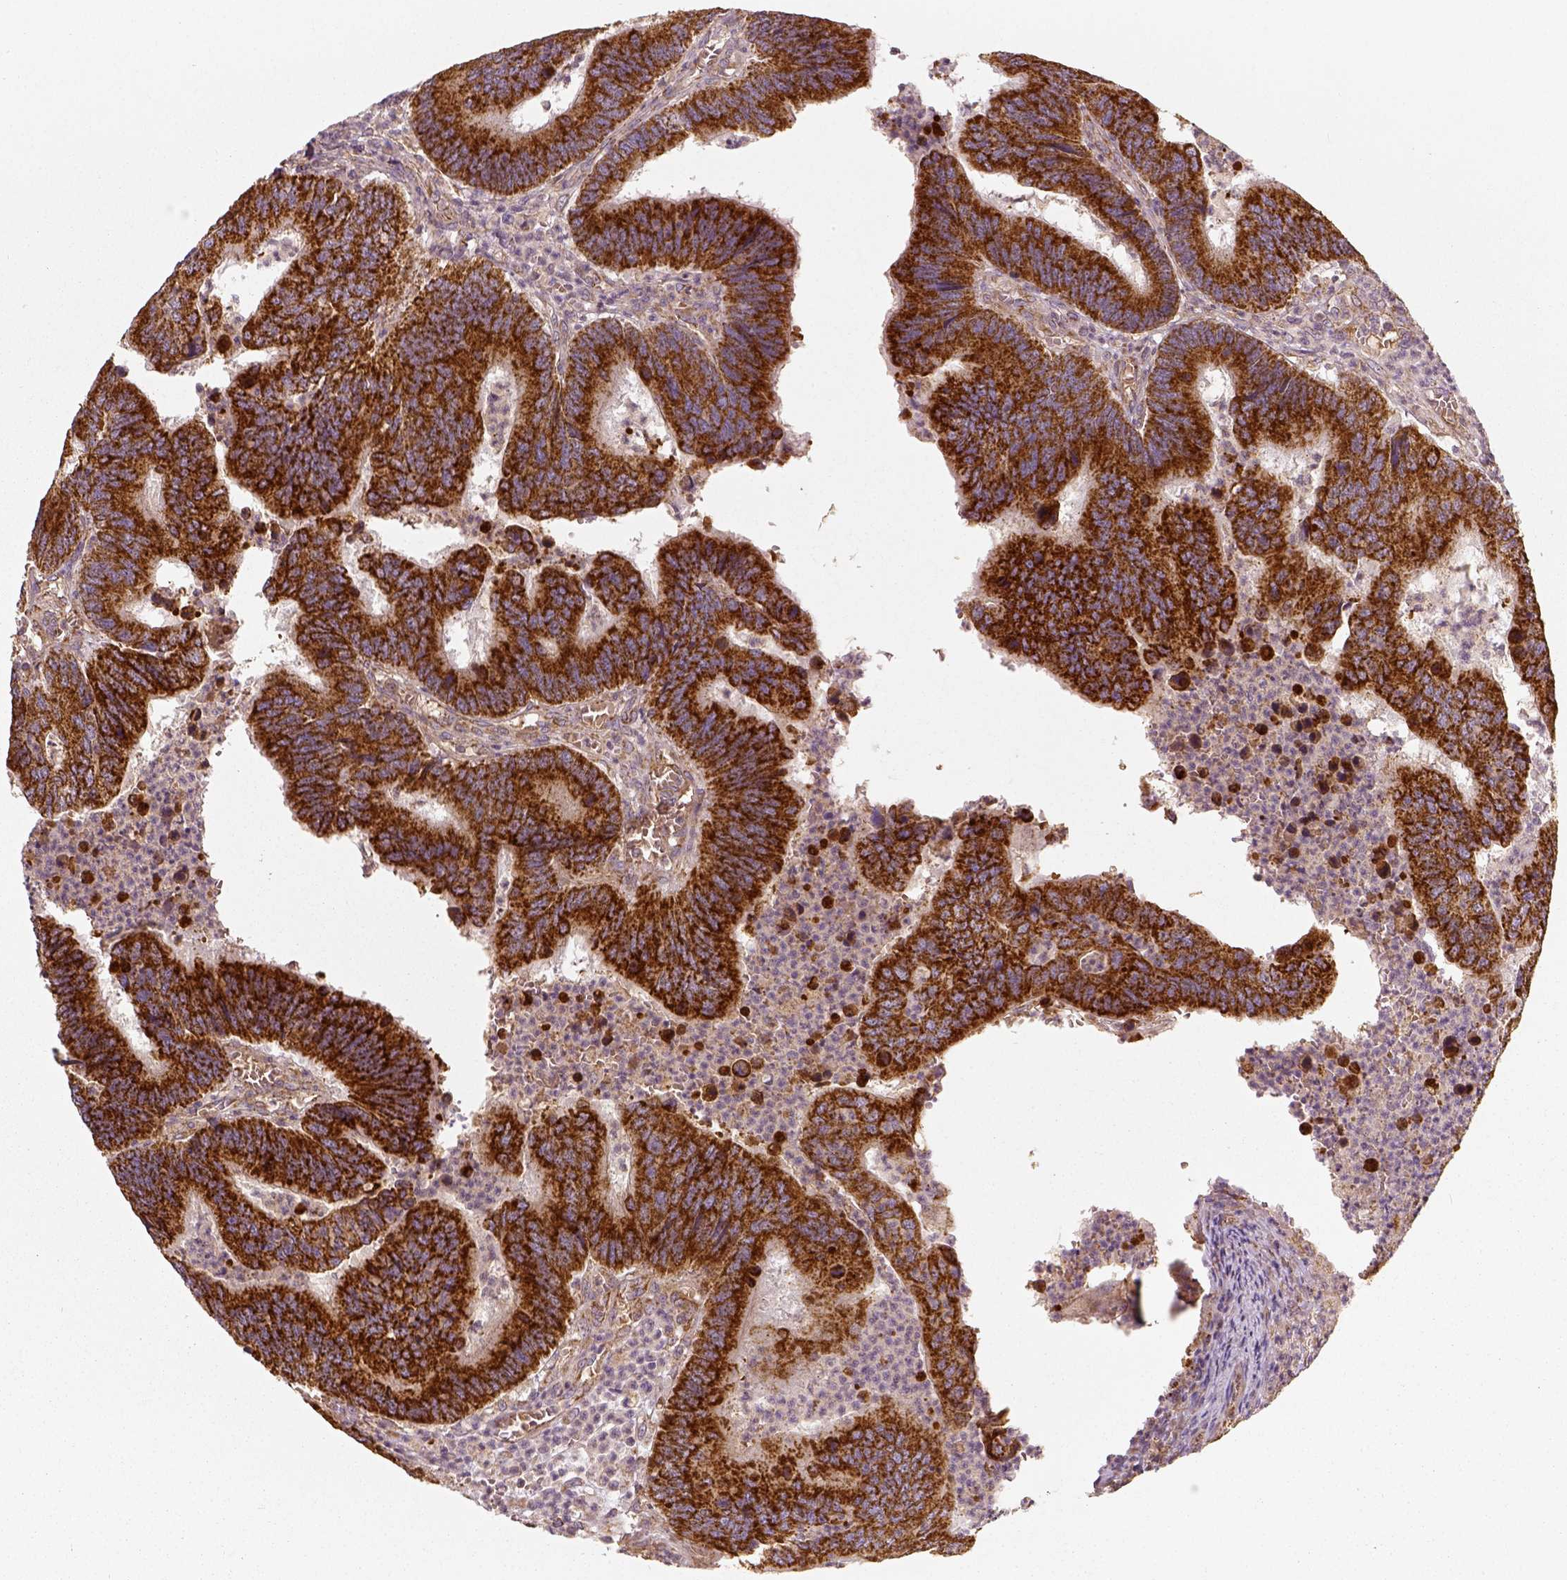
{"staining": {"intensity": "strong", "quantity": ">75%", "location": "cytoplasmic/membranous"}, "tissue": "colorectal cancer", "cell_type": "Tumor cells", "image_type": "cancer", "snomed": [{"axis": "morphology", "description": "Adenocarcinoma, NOS"}, {"axis": "topography", "description": "Colon"}], "caption": "Colorectal cancer (adenocarcinoma) stained for a protein demonstrates strong cytoplasmic/membranous positivity in tumor cells. The staining was performed using DAB to visualize the protein expression in brown, while the nuclei were stained in blue with hematoxylin (Magnification: 20x).", "gene": "PGAM5", "patient": {"sex": "female", "age": 67}}